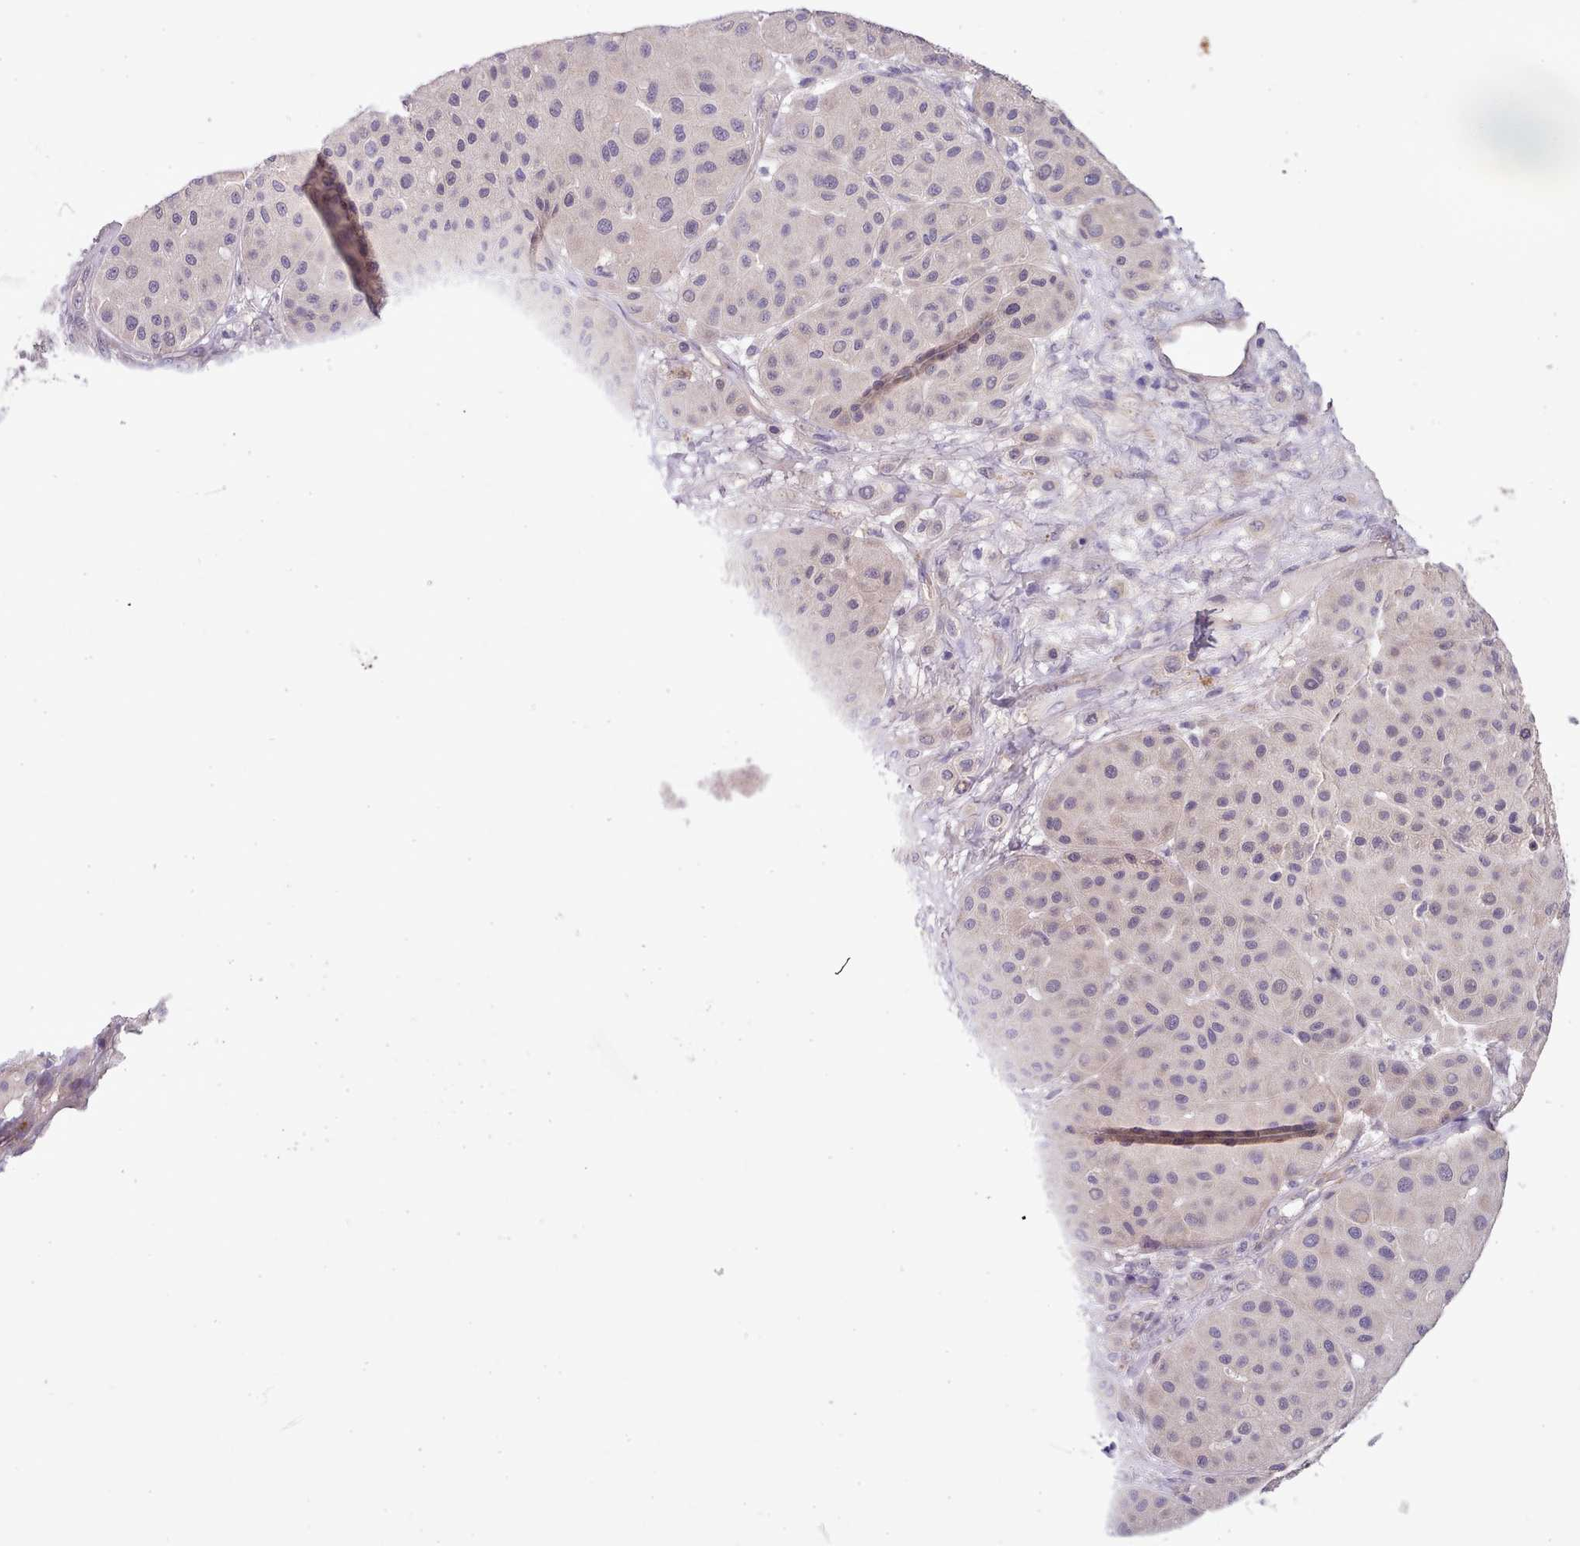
{"staining": {"intensity": "negative", "quantity": "none", "location": "none"}, "tissue": "melanoma", "cell_type": "Tumor cells", "image_type": "cancer", "snomed": [{"axis": "morphology", "description": "Malignant melanoma, Metastatic site"}, {"axis": "topography", "description": "Smooth muscle"}], "caption": "DAB immunohistochemical staining of human malignant melanoma (metastatic site) demonstrates no significant expression in tumor cells.", "gene": "SETX", "patient": {"sex": "male", "age": 41}}